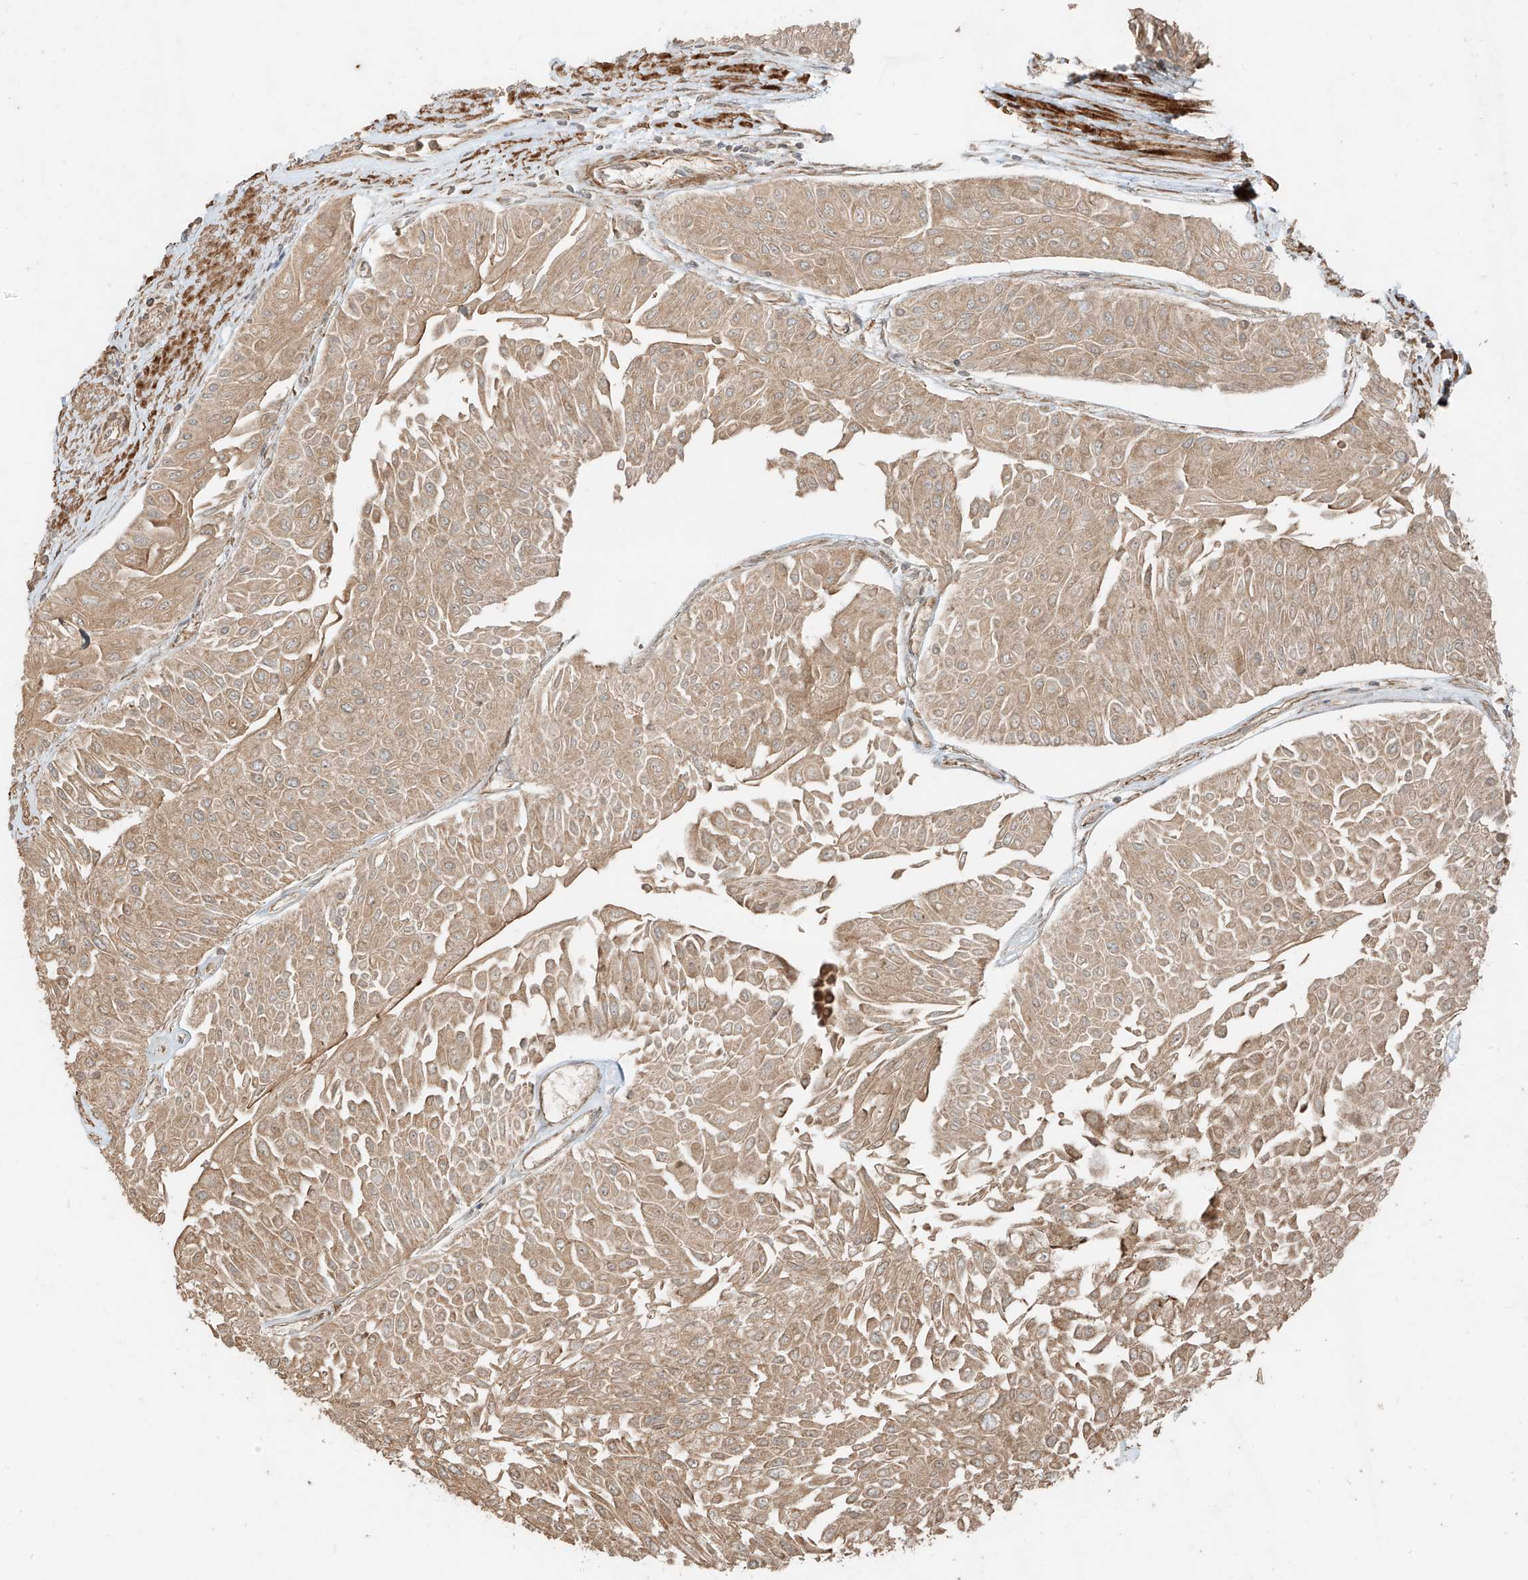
{"staining": {"intensity": "weak", "quantity": ">75%", "location": "cytoplasmic/membranous"}, "tissue": "urothelial cancer", "cell_type": "Tumor cells", "image_type": "cancer", "snomed": [{"axis": "morphology", "description": "Urothelial carcinoma, Low grade"}, {"axis": "topography", "description": "Urinary bladder"}], "caption": "Weak cytoplasmic/membranous protein positivity is appreciated in approximately >75% of tumor cells in urothelial cancer.", "gene": "ANKZF1", "patient": {"sex": "male", "age": 67}}